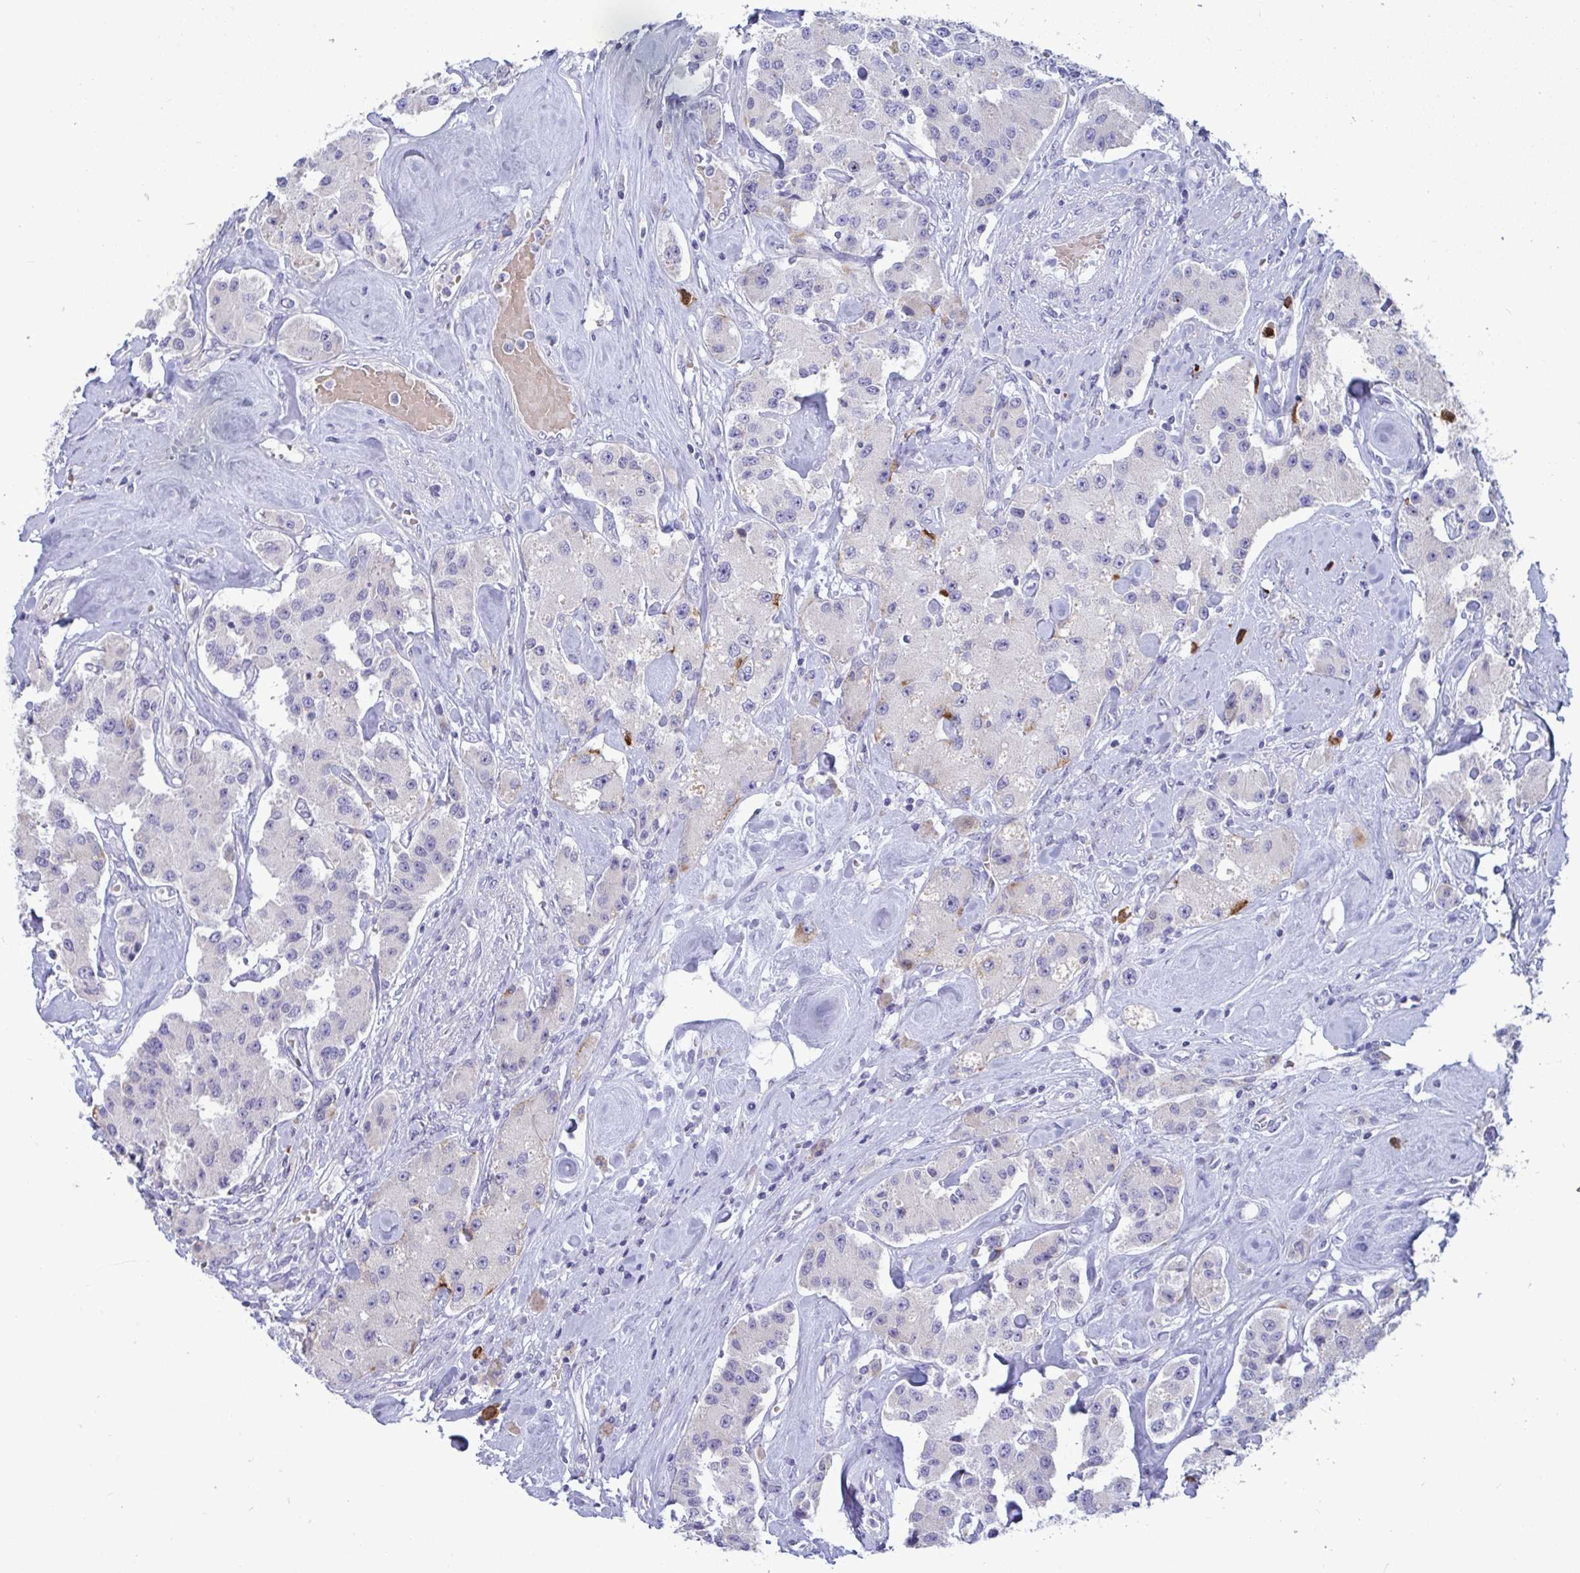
{"staining": {"intensity": "negative", "quantity": "none", "location": "none"}, "tissue": "carcinoid", "cell_type": "Tumor cells", "image_type": "cancer", "snomed": [{"axis": "morphology", "description": "Carcinoid, malignant, NOS"}, {"axis": "topography", "description": "Pancreas"}], "caption": "Image shows no significant protein staining in tumor cells of carcinoid.", "gene": "TAS2R38", "patient": {"sex": "male", "age": 41}}